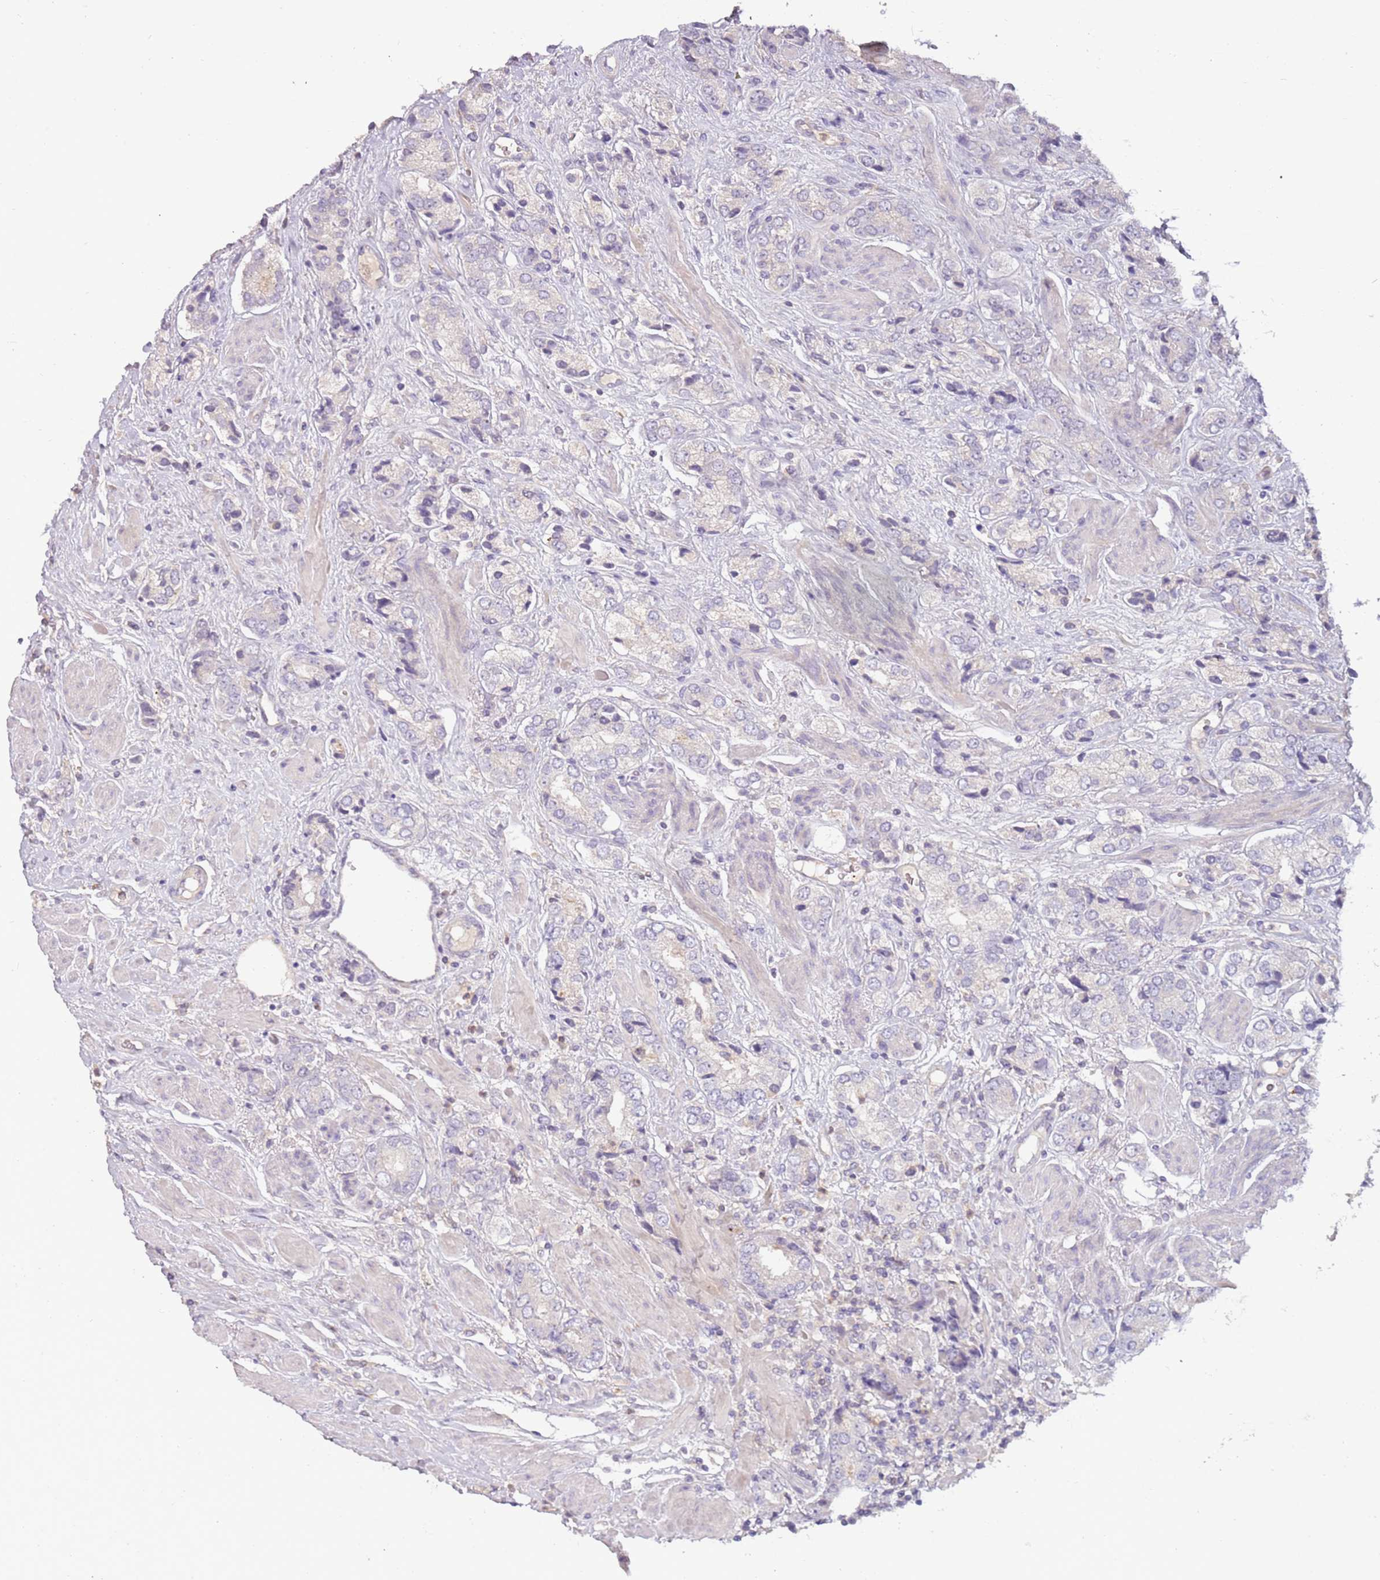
{"staining": {"intensity": "negative", "quantity": "none", "location": "none"}, "tissue": "prostate cancer", "cell_type": "Tumor cells", "image_type": "cancer", "snomed": [{"axis": "morphology", "description": "Adenocarcinoma, High grade"}, {"axis": "topography", "description": "Prostate and seminal vesicle, NOS"}], "caption": "IHC histopathology image of neoplastic tissue: high-grade adenocarcinoma (prostate) stained with DAB demonstrates no significant protein positivity in tumor cells.", "gene": "ARHGAP5", "patient": {"sex": "male", "age": 64}}